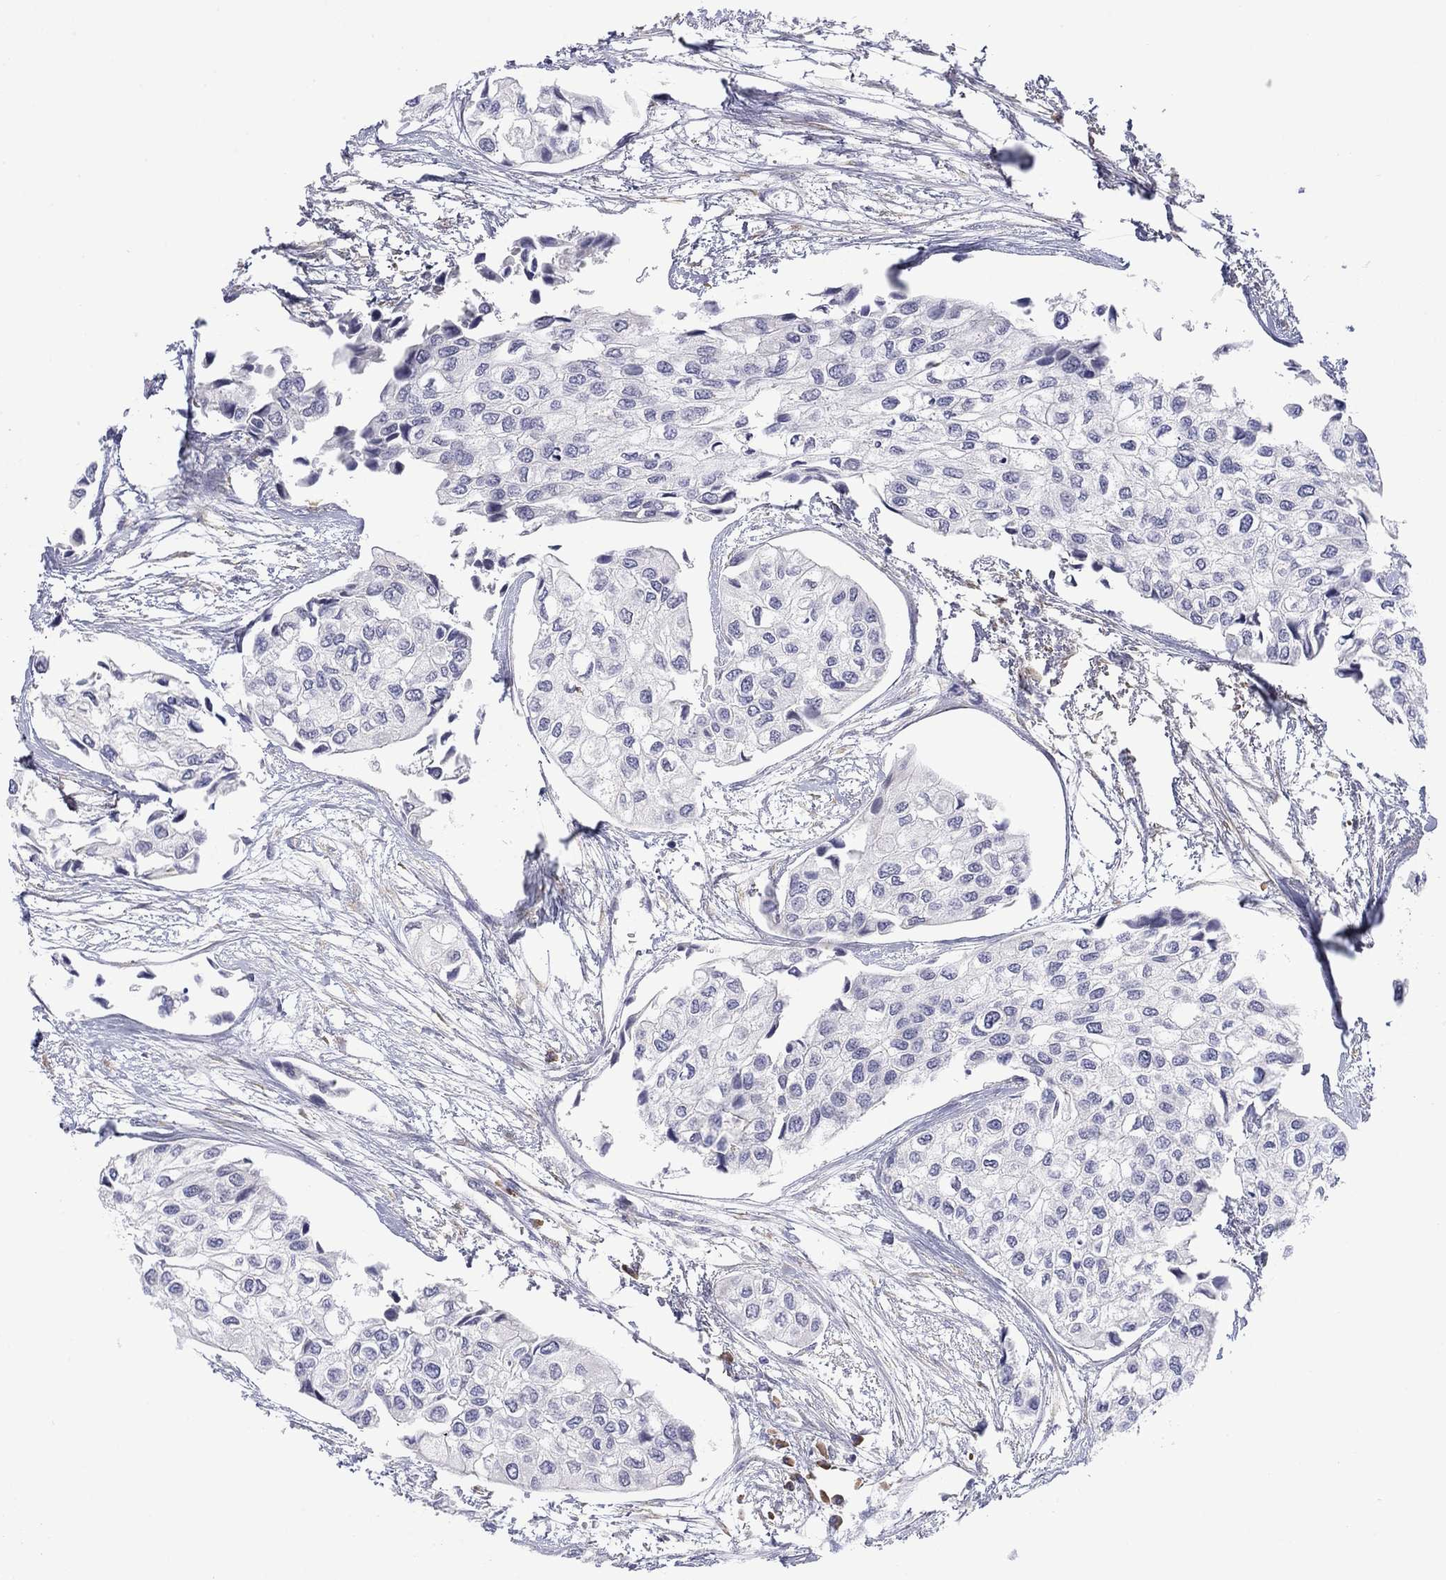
{"staining": {"intensity": "negative", "quantity": "none", "location": "none"}, "tissue": "urothelial cancer", "cell_type": "Tumor cells", "image_type": "cancer", "snomed": [{"axis": "morphology", "description": "Urothelial carcinoma, High grade"}, {"axis": "topography", "description": "Urinary bladder"}], "caption": "Image shows no protein positivity in tumor cells of urothelial cancer tissue.", "gene": "MTRFR", "patient": {"sex": "male", "age": 73}}